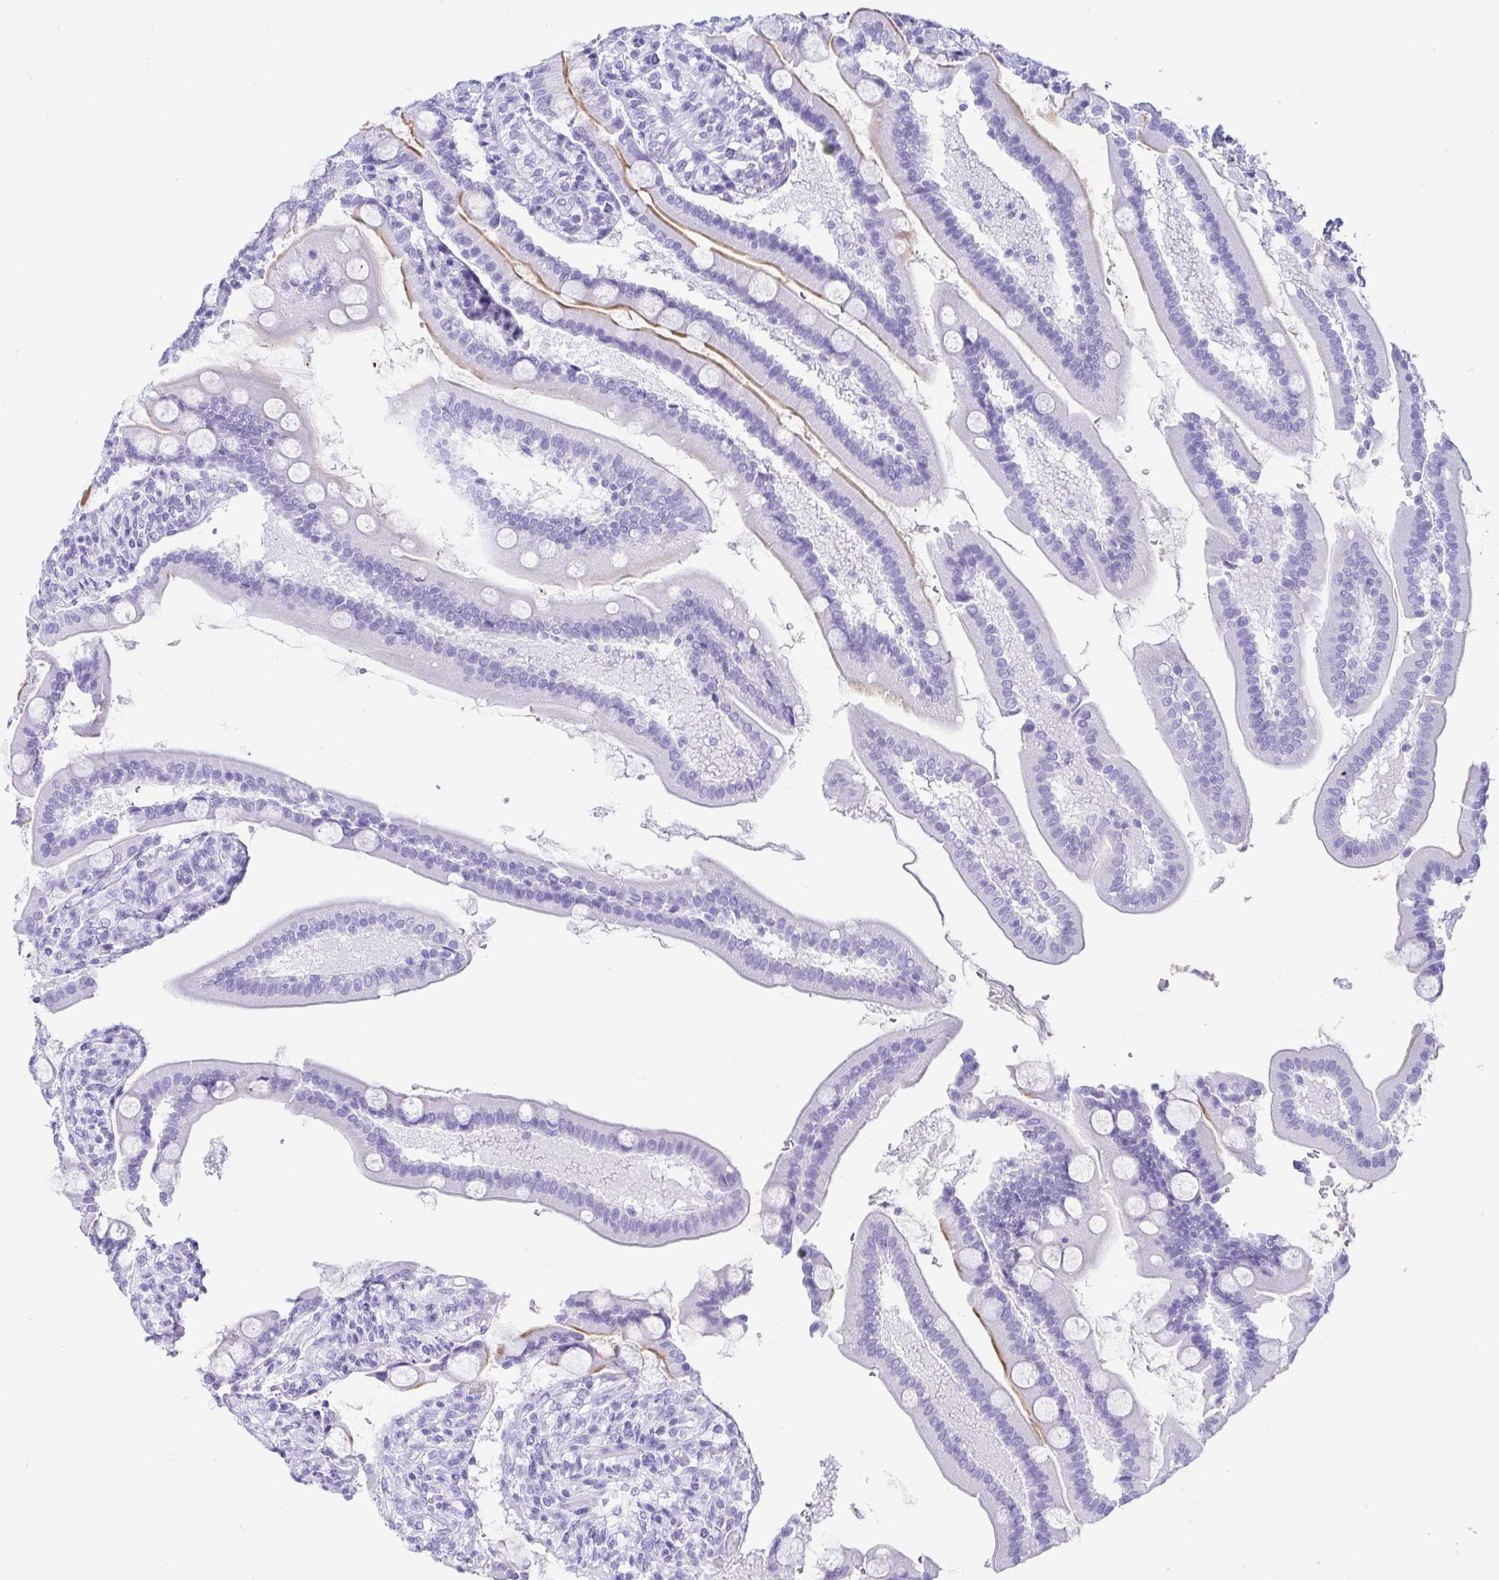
{"staining": {"intensity": "negative", "quantity": "none", "location": "none"}, "tissue": "duodenum", "cell_type": "Glandular cells", "image_type": "normal", "snomed": [{"axis": "morphology", "description": "Normal tissue, NOS"}, {"axis": "topography", "description": "Duodenum"}], "caption": "Immunohistochemistry image of normal duodenum: human duodenum stained with DAB displays no significant protein positivity in glandular cells.", "gene": "GKN1", "patient": {"sex": "female", "age": 67}}